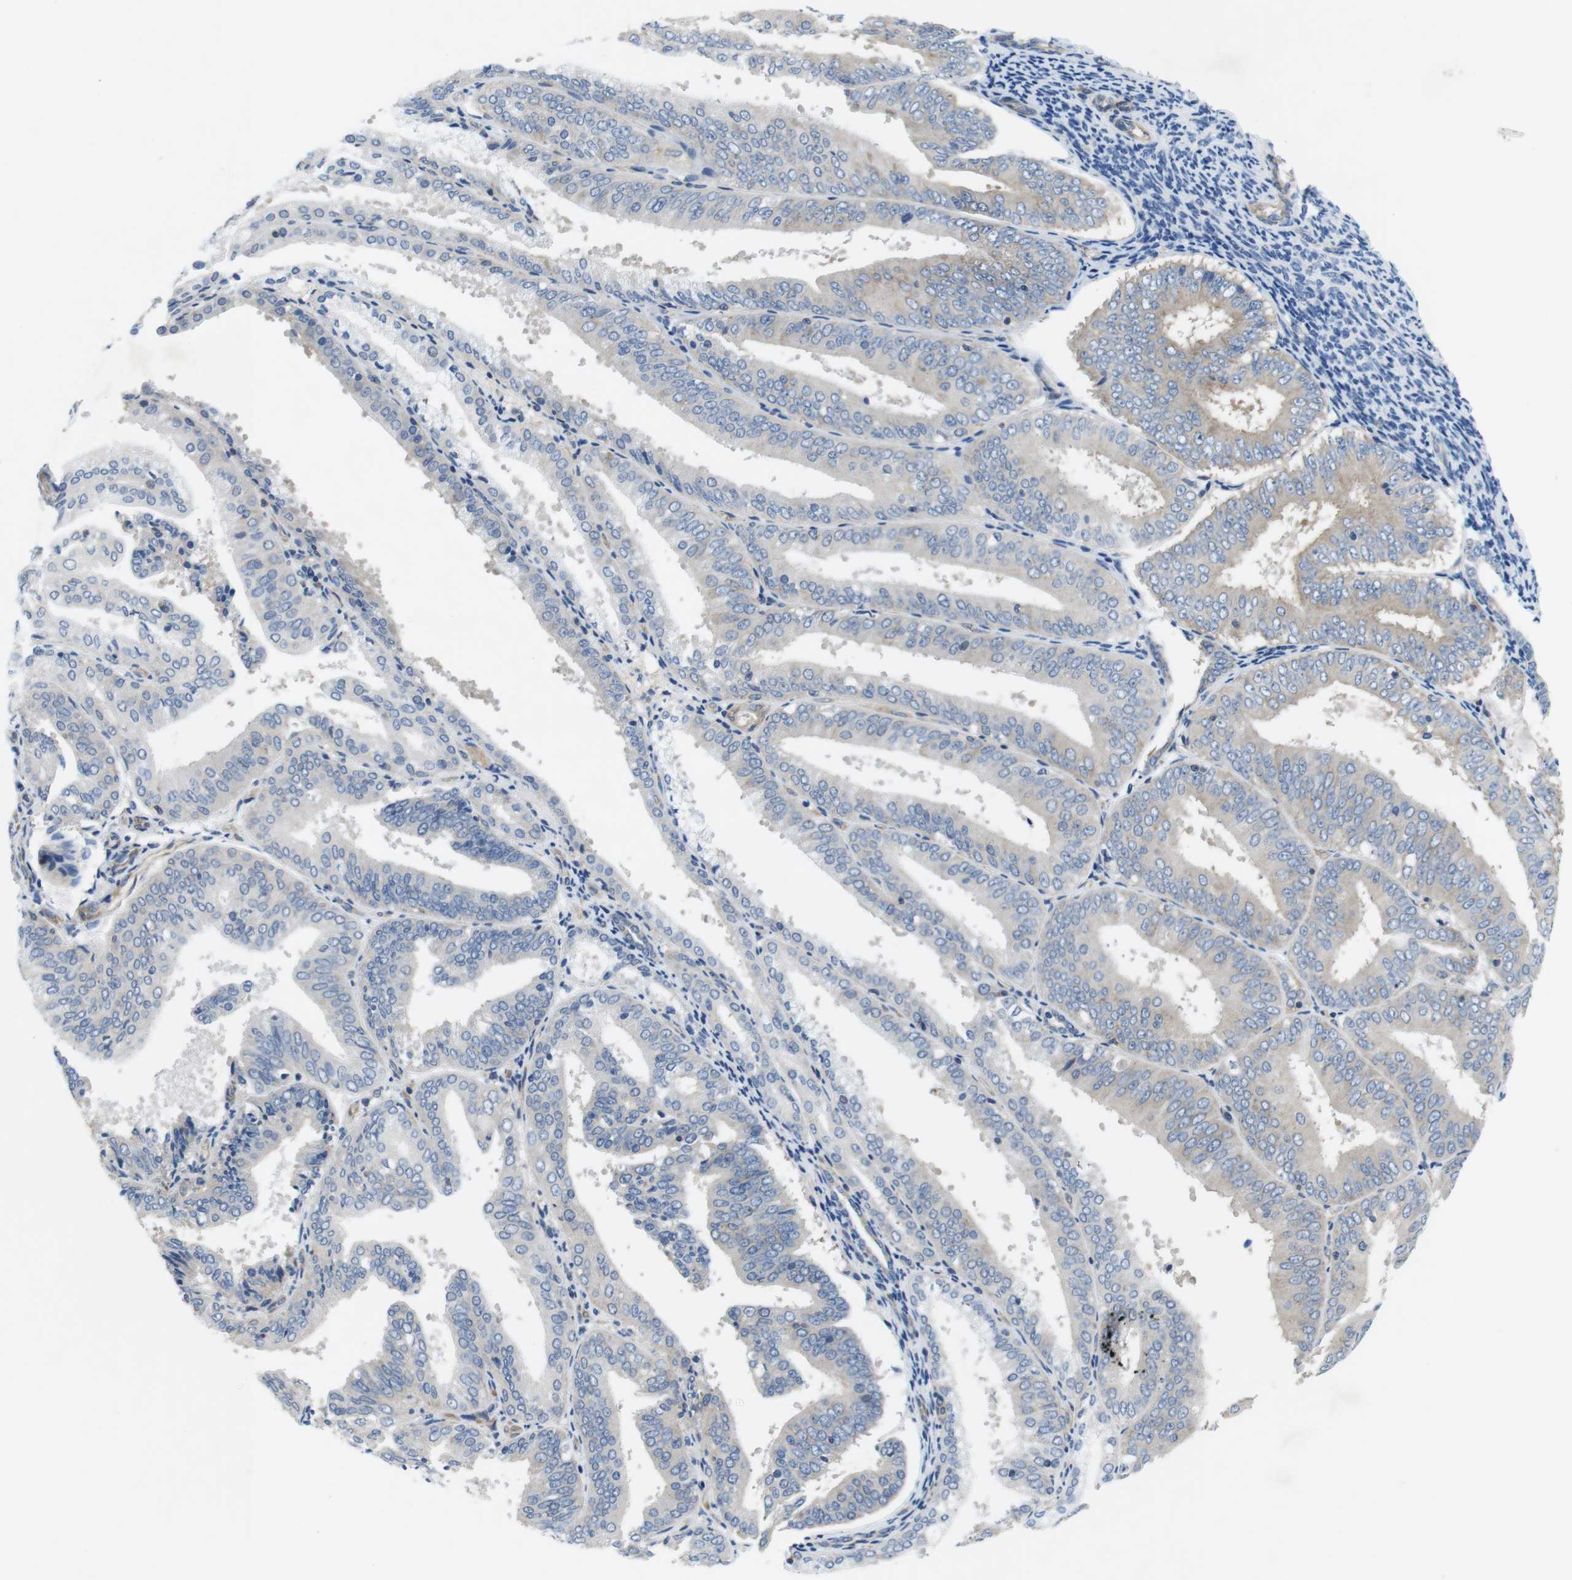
{"staining": {"intensity": "negative", "quantity": "none", "location": "none"}, "tissue": "endometrial cancer", "cell_type": "Tumor cells", "image_type": "cancer", "snomed": [{"axis": "morphology", "description": "Adenocarcinoma, NOS"}, {"axis": "topography", "description": "Endometrium"}], "caption": "IHC image of endometrial cancer stained for a protein (brown), which reveals no staining in tumor cells.", "gene": "DCLK1", "patient": {"sex": "female", "age": 63}}